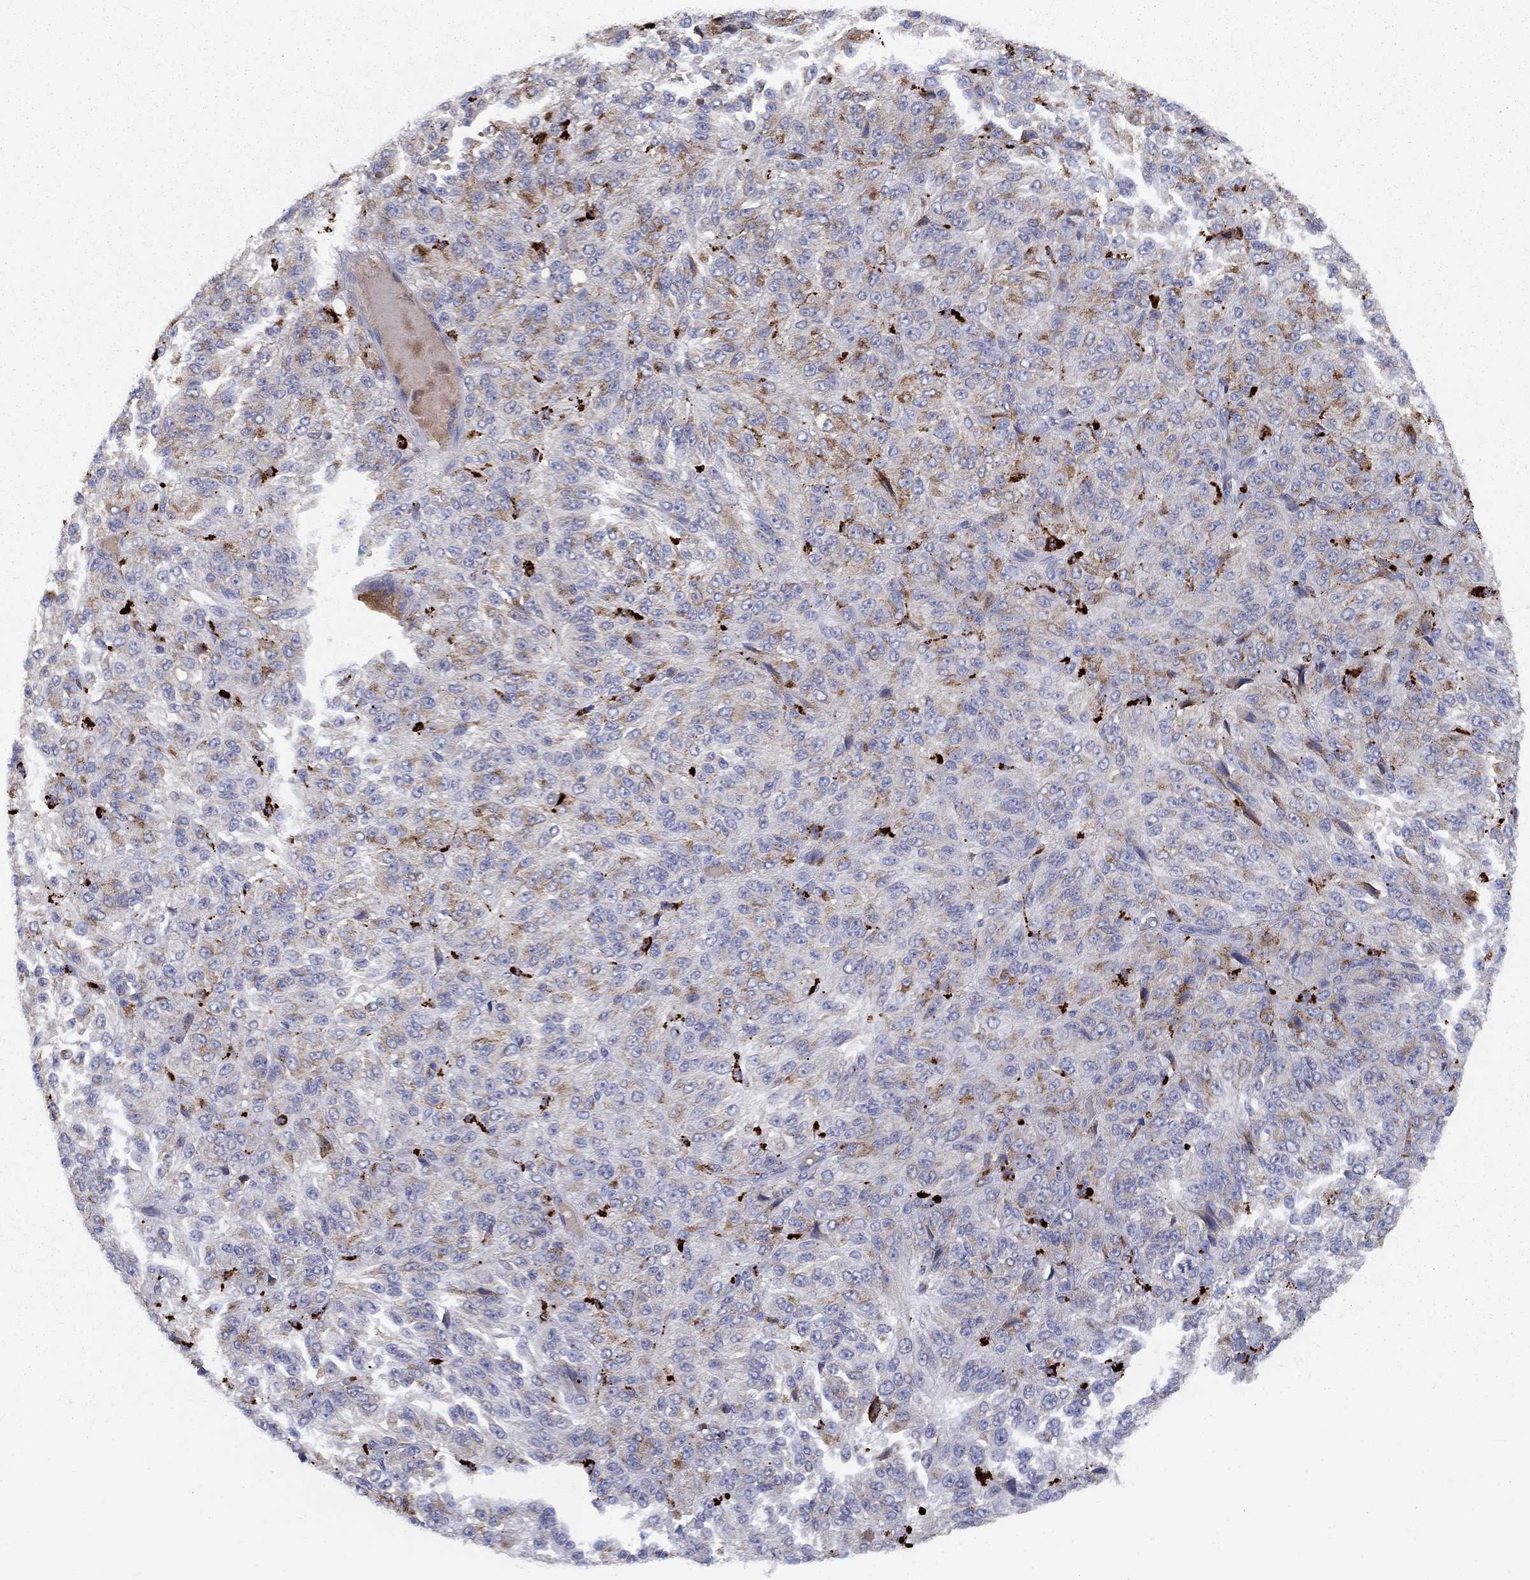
{"staining": {"intensity": "moderate", "quantity": "<25%", "location": "cytoplasmic/membranous"}, "tissue": "melanoma", "cell_type": "Tumor cells", "image_type": "cancer", "snomed": [{"axis": "morphology", "description": "Malignant melanoma, Metastatic site"}, {"axis": "topography", "description": "Brain"}], "caption": "DAB (3,3'-diaminobenzidine) immunohistochemical staining of melanoma shows moderate cytoplasmic/membranous protein expression in approximately <25% of tumor cells.", "gene": "EPDR1", "patient": {"sex": "female", "age": 56}}